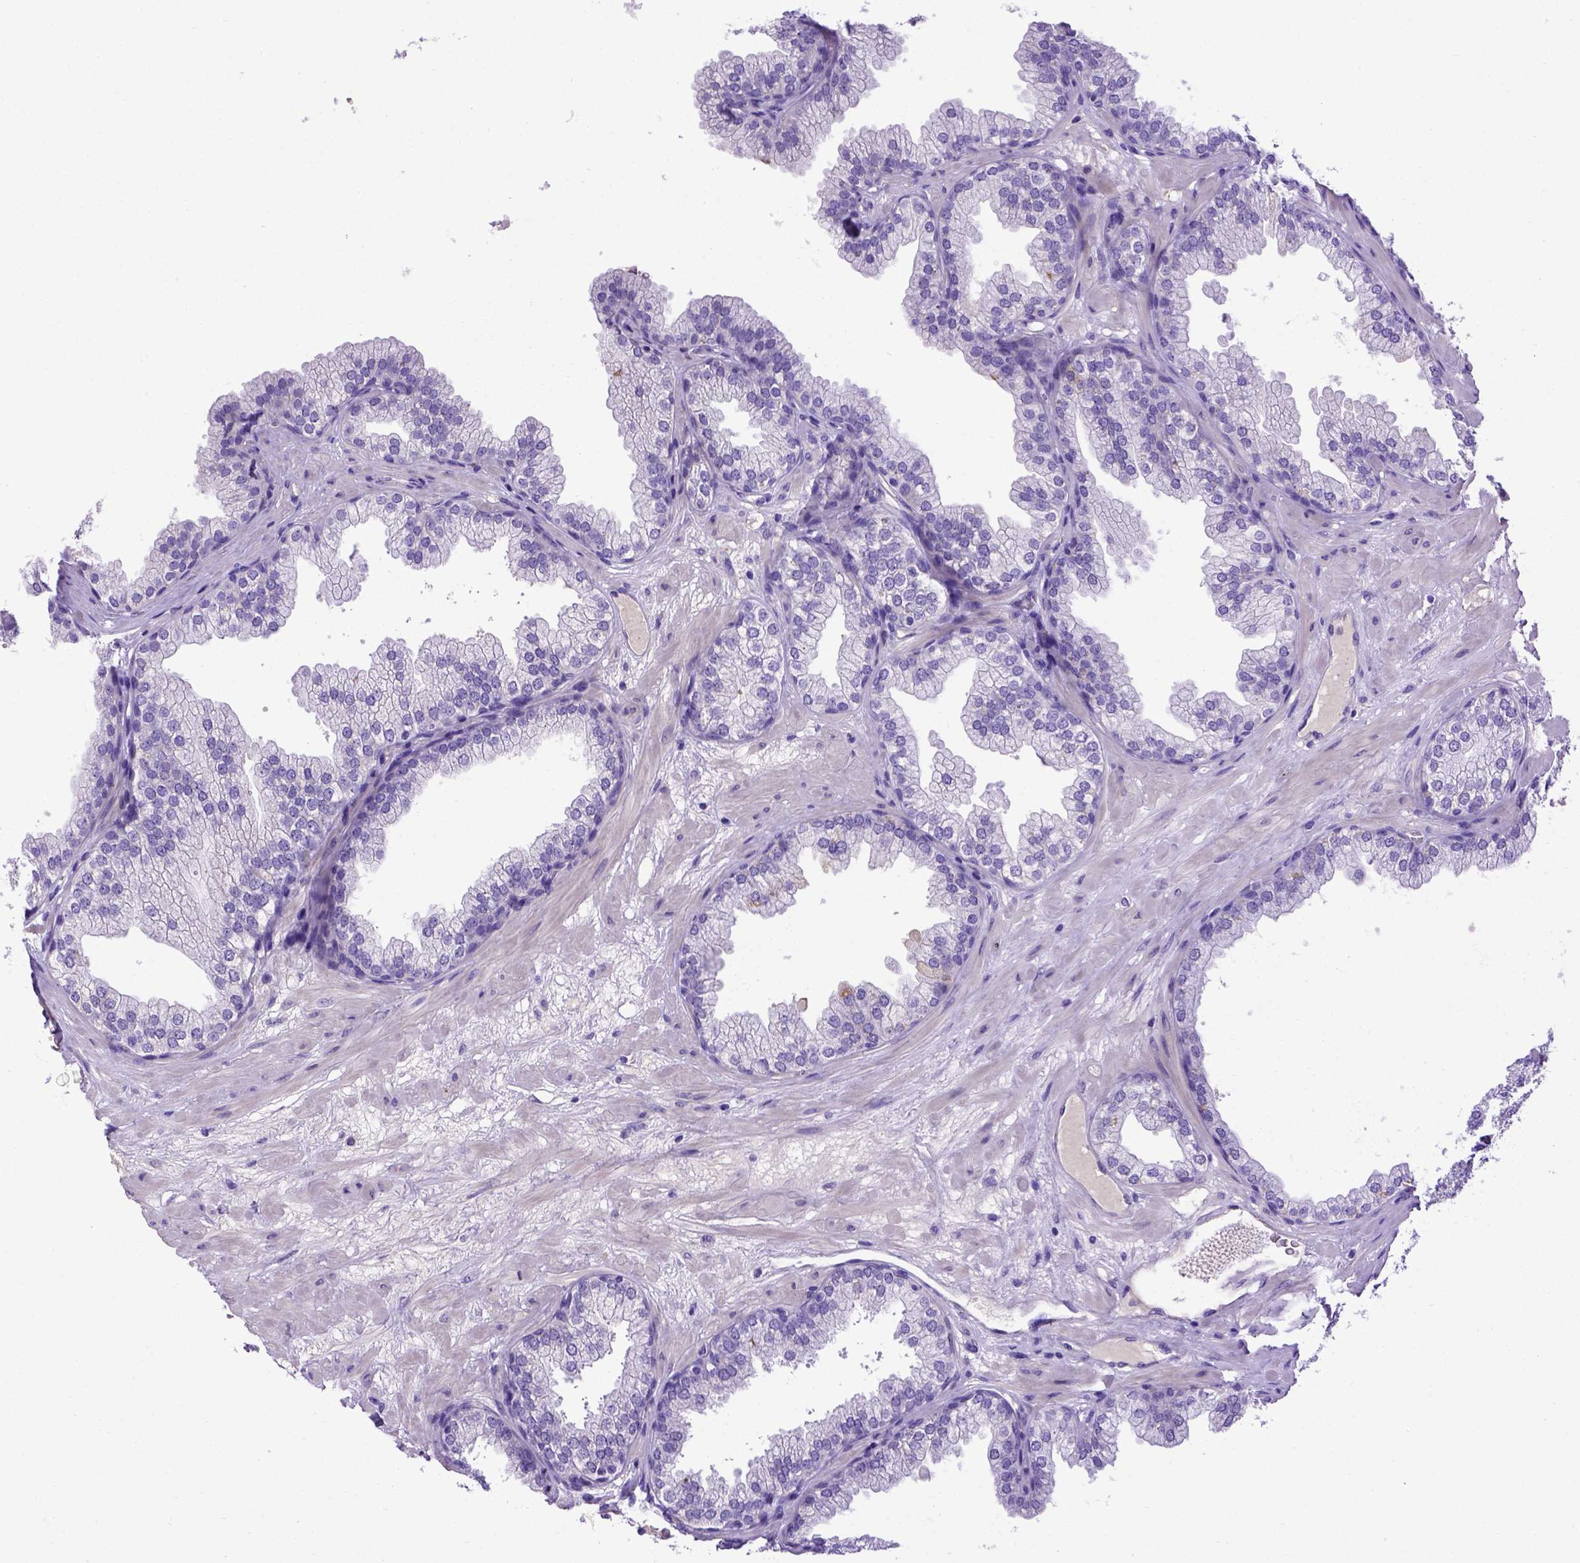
{"staining": {"intensity": "negative", "quantity": "none", "location": "none"}, "tissue": "prostate", "cell_type": "Glandular cells", "image_type": "normal", "snomed": [{"axis": "morphology", "description": "Normal tissue, NOS"}, {"axis": "topography", "description": "Prostate"}], "caption": "Unremarkable prostate was stained to show a protein in brown. There is no significant staining in glandular cells. (DAB (3,3'-diaminobenzidine) immunohistochemistry, high magnification).", "gene": "ADAM12", "patient": {"sex": "male", "age": 37}}